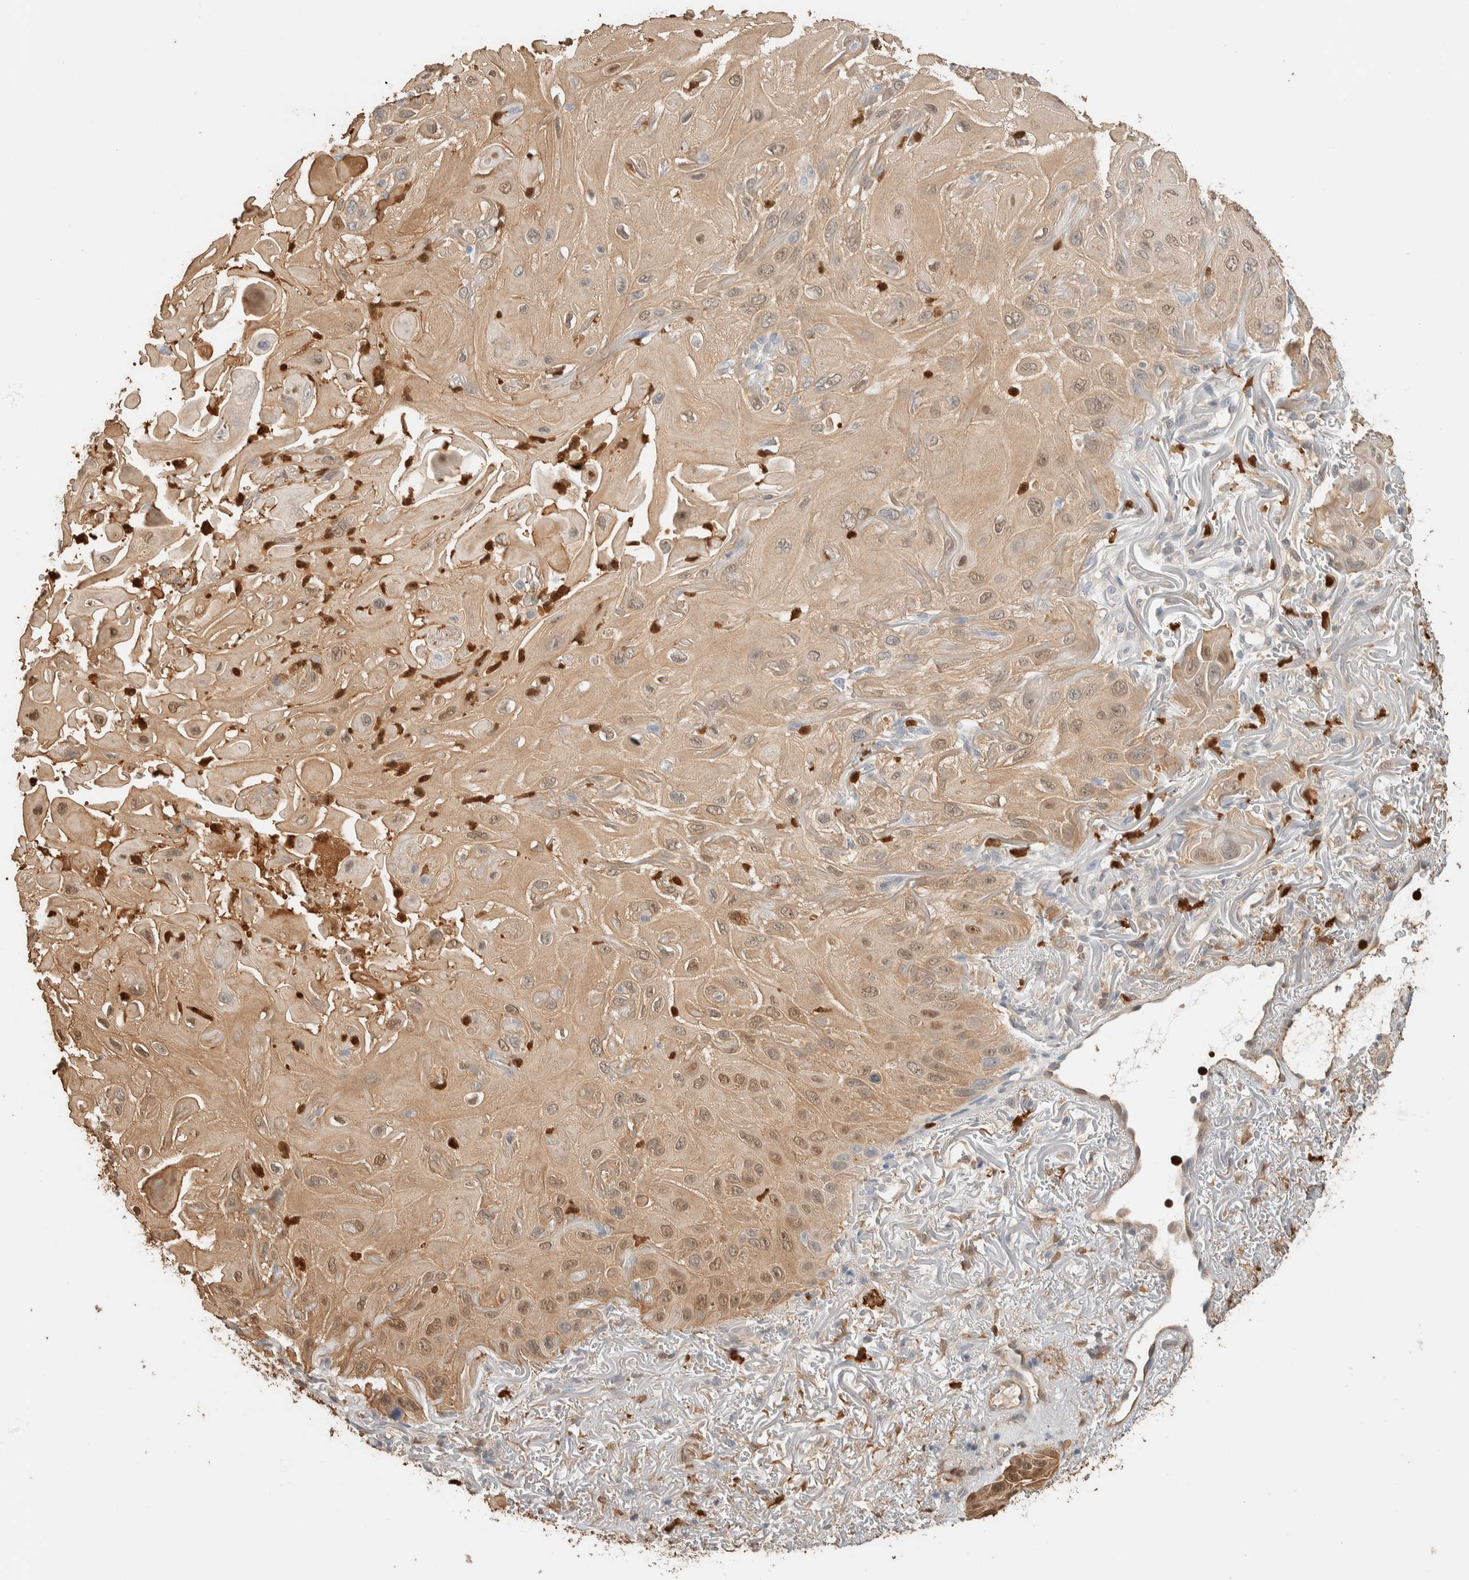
{"staining": {"intensity": "weak", "quantity": ">75%", "location": "cytoplasmic/membranous,nuclear"}, "tissue": "skin cancer", "cell_type": "Tumor cells", "image_type": "cancer", "snomed": [{"axis": "morphology", "description": "Squamous cell carcinoma, NOS"}, {"axis": "topography", "description": "Skin"}], "caption": "Human skin squamous cell carcinoma stained with a protein marker shows weak staining in tumor cells.", "gene": "SETD4", "patient": {"sex": "female", "age": 77}}